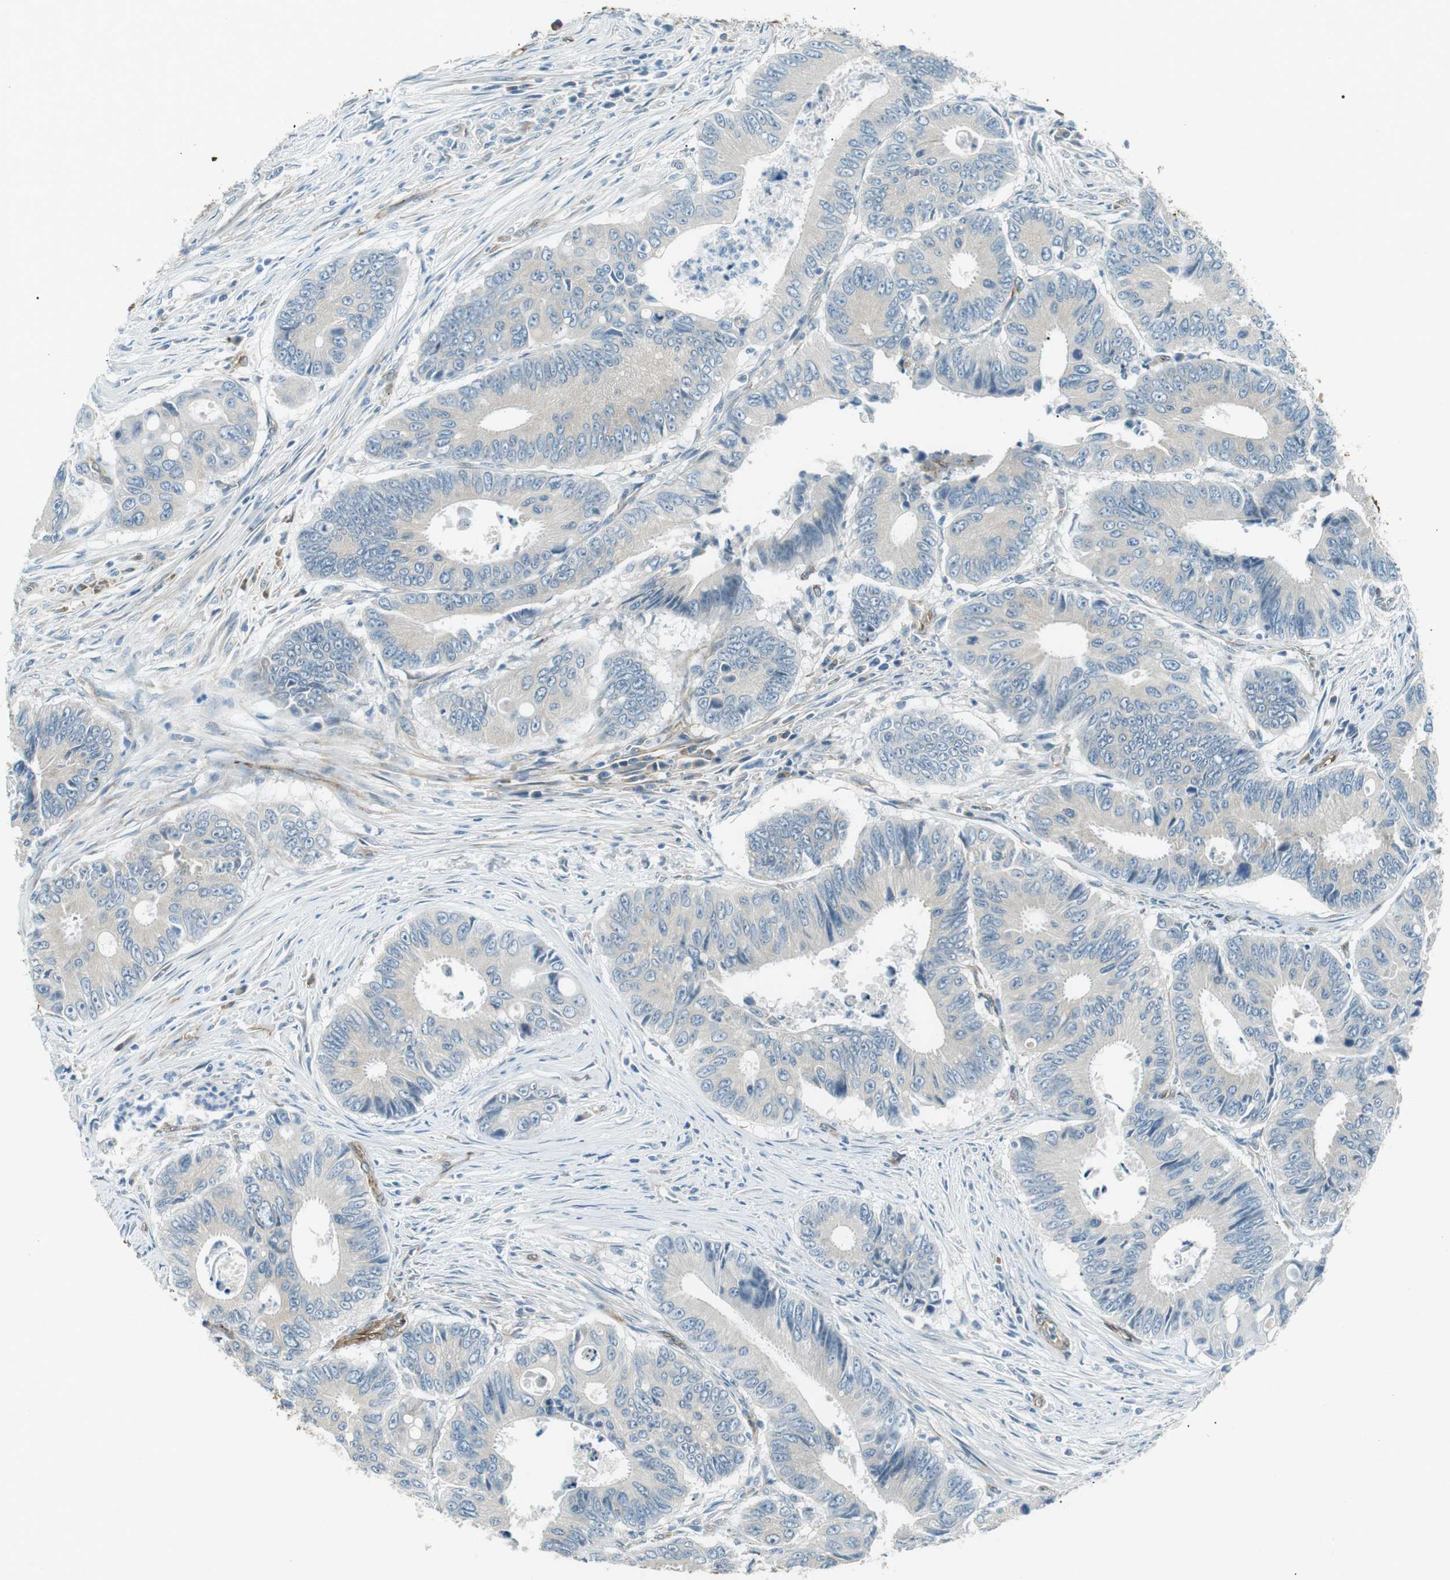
{"staining": {"intensity": "negative", "quantity": "none", "location": "none"}, "tissue": "colorectal cancer", "cell_type": "Tumor cells", "image_type": "cancer", "snomed": [{"axis": "morphology", "description": "Inflammation, NOS"}, {"axis": "morphology", "description": "Adenocarcinoma, NOS"}, {"axis": "topography", "description": "Colon"}], "caption": "This is a image of immunohistochemistry staining of colorectal cancer (adenocarcinoma), which shows no staining in tumor cells.", "gene": "ODR4", "patient": {"sex": "male", "age": 72}}